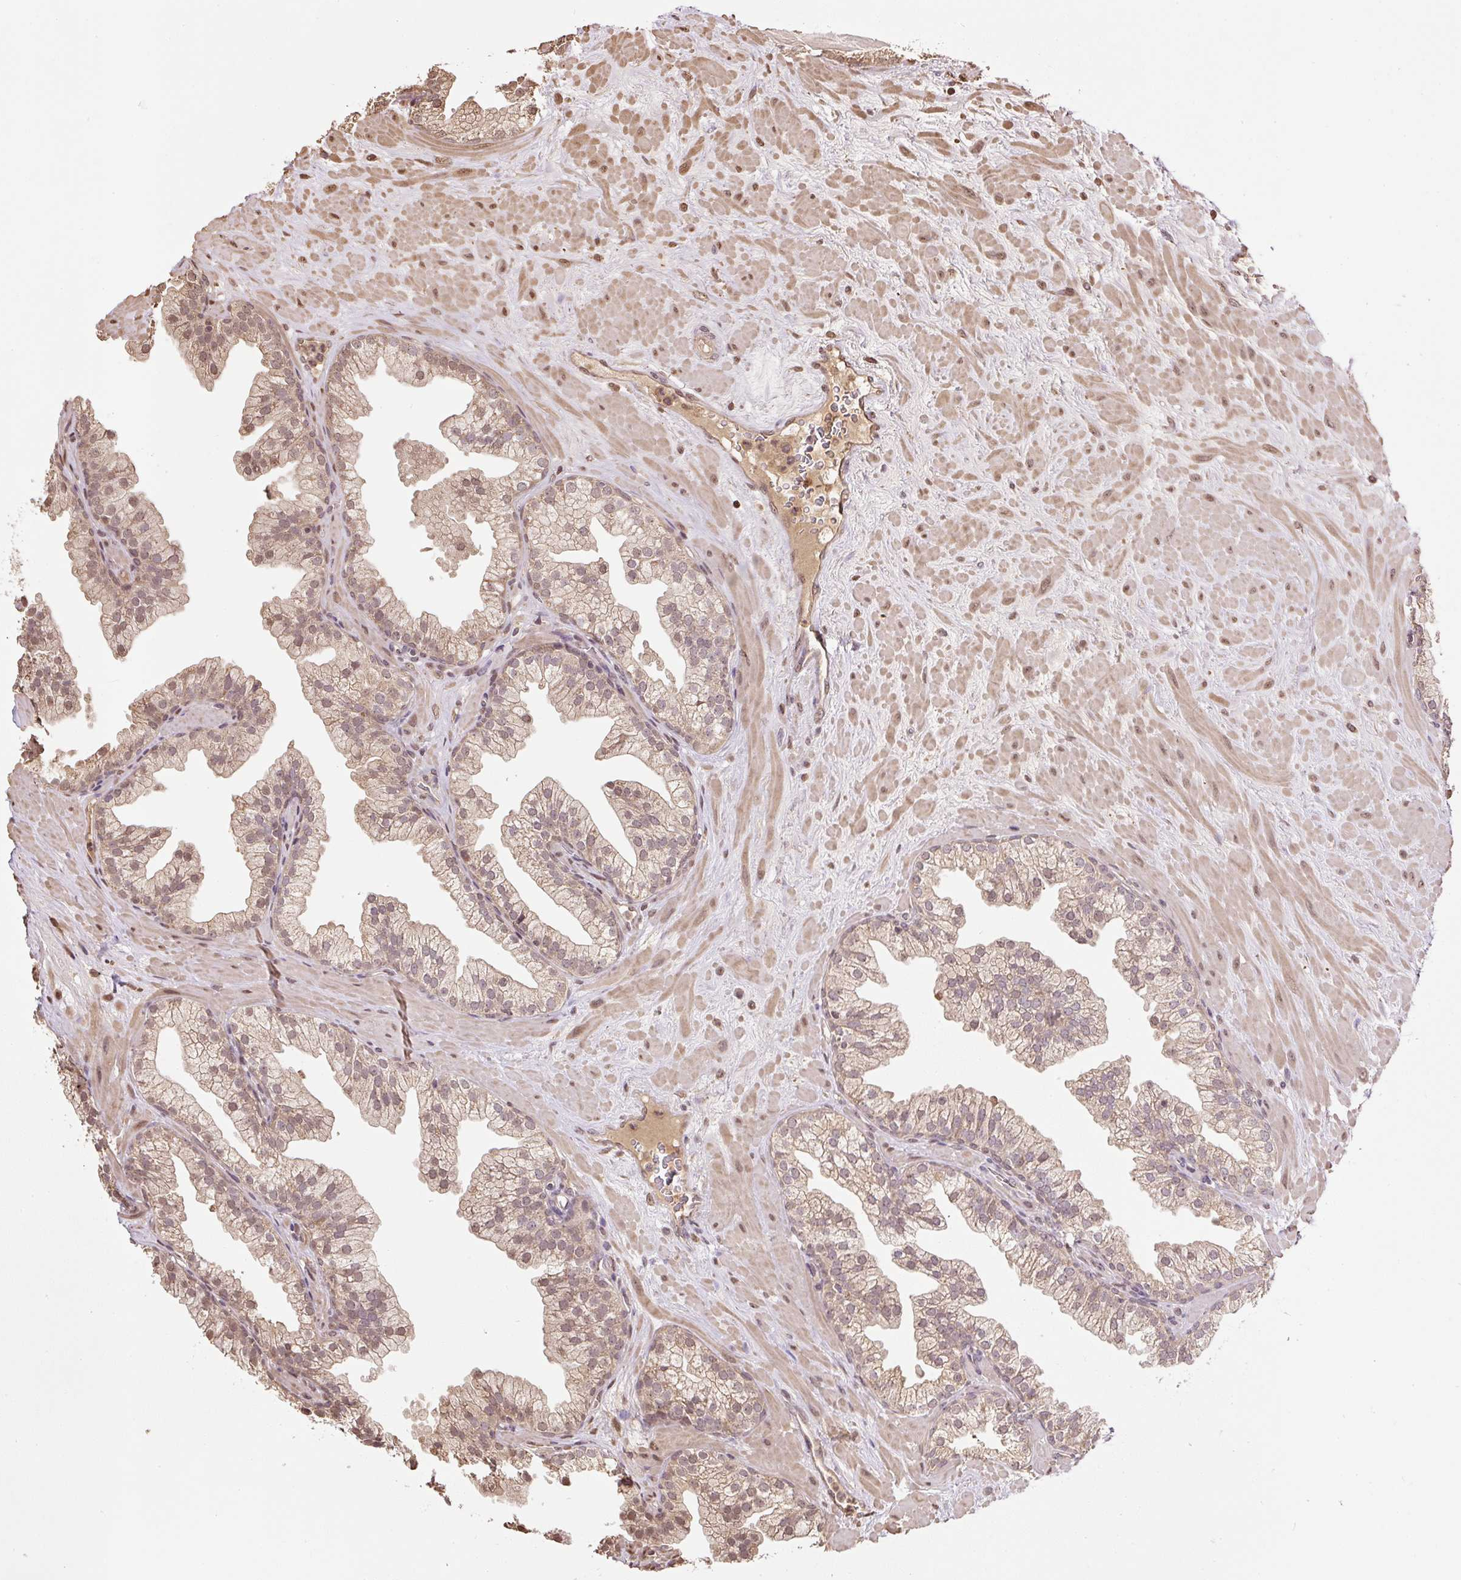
{"staining": {"intensity": "moderate", "quantity": ">75%", "location": "cytoplasmic/membranous,nuclear"}, "tissue": "prostate", "cell_type": "Glandular cells", "image_type": "normal", "snomed": [{"axis": "morphology", "description": "Normal tissue, NOS"}, {"axis": "topography", "description": "Prostate"}, {"axis": "topography", "description": "Peripheral nerve tissue"}], "caption": "Protein staining displays moderate cytoplasmic/membranous,nuclear expression in about >75% of glandular cells in benign prostate. The protein is stained brown, and the nuclei are stained in blue (DAB IHC with brightfield microscopy, high magnification).", "gene": "TMEM170B", "patient": {"sex": "male", "age": 61}}